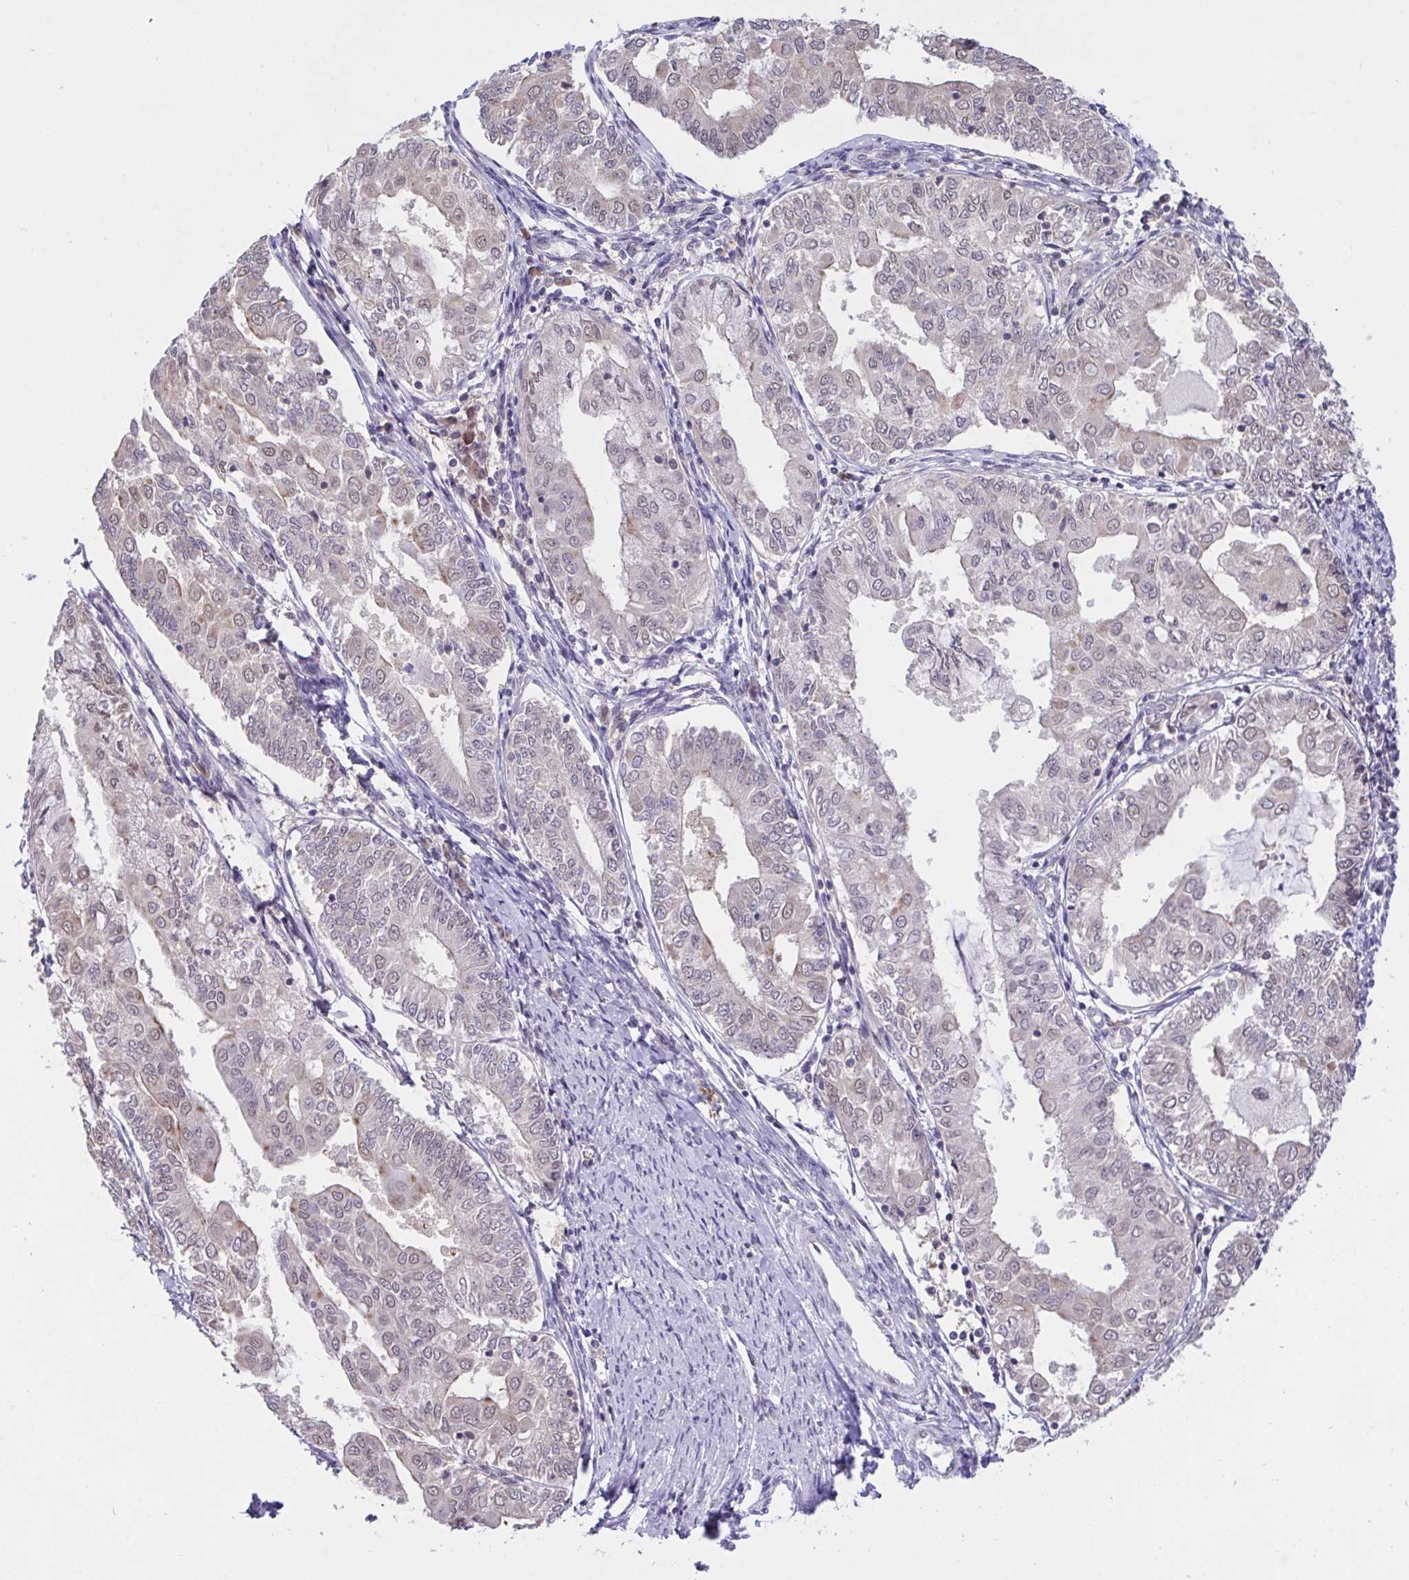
{"staining": {"intensity": "negative", "quantity": "none", "location": "none"}, "tissue": "endometrial cancer", "cell_type": "Tumor cells", "image_type": "cancer", "snomed": [{"axis": "morphology", "description": "Adenocarcinoma, NOS"}, {"axis": "topography", "description": "Endometrium"}], "caption": "The histopathology image exhibits no significant expression in tumor cells of adenocarcinoma (endometrial). Nuclei are stained in blue.", "gene": "ZNF444", "patient": {"sex": "female", "age": 68}}